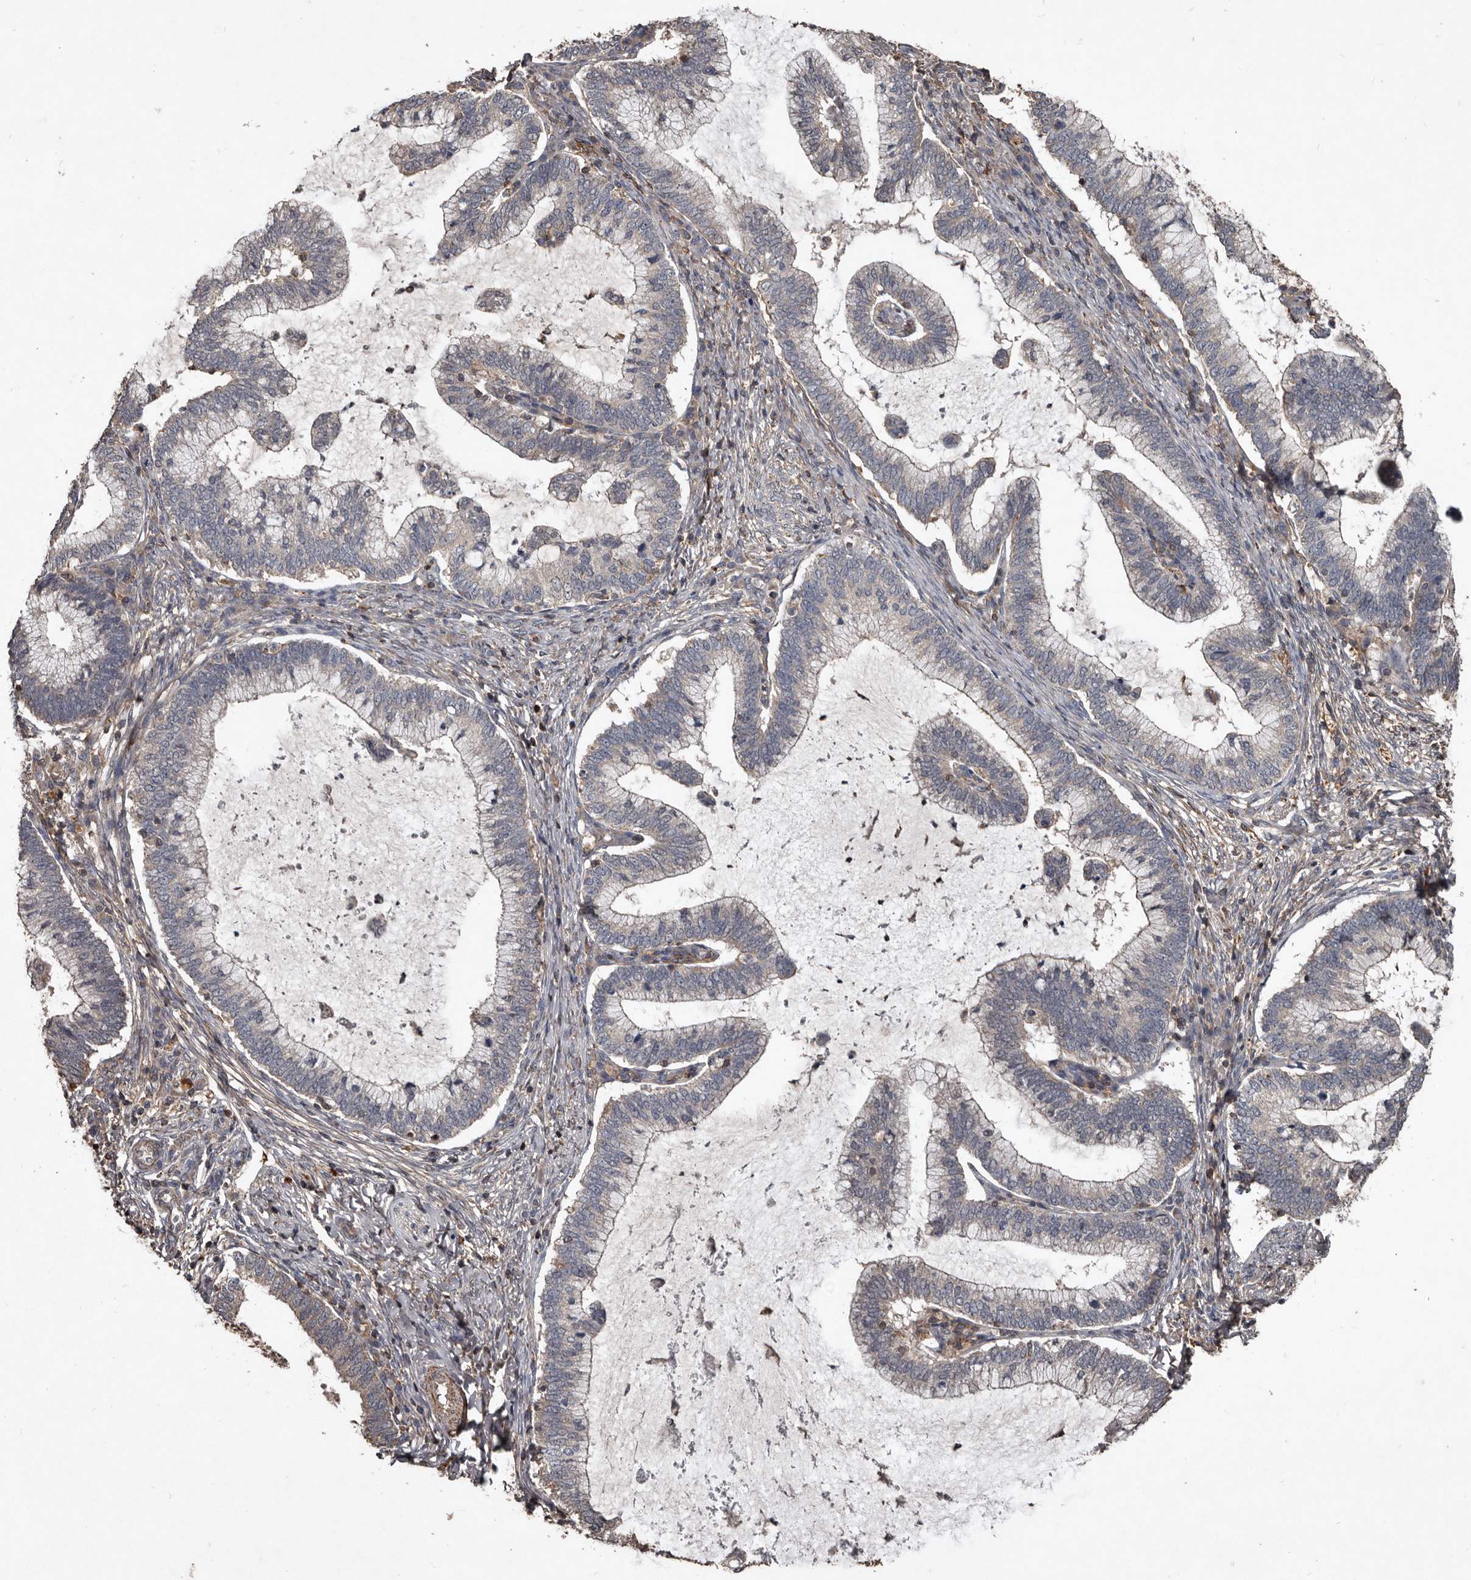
{"staining": {"intensity": "negative", "quantity": "none", "location": "none"}, "tissue": "cervical cancer", "cell_type": "Tumor cells", "image_type": "cancer", "snomed": [{"axis": "morphology", "description": "Adenocarcinoma, NOS"}, {"axis": "topography", "description": "Cervix"}], "caption": "Immunohistochemistry (IHC) photomicrograph of human cervical cancer (adenocarcinoma) stained for a protein (brown), which shows no positivity in tumor cells.", "gene": "GREB1", "patient": {"sex": "female", "age": 36}}